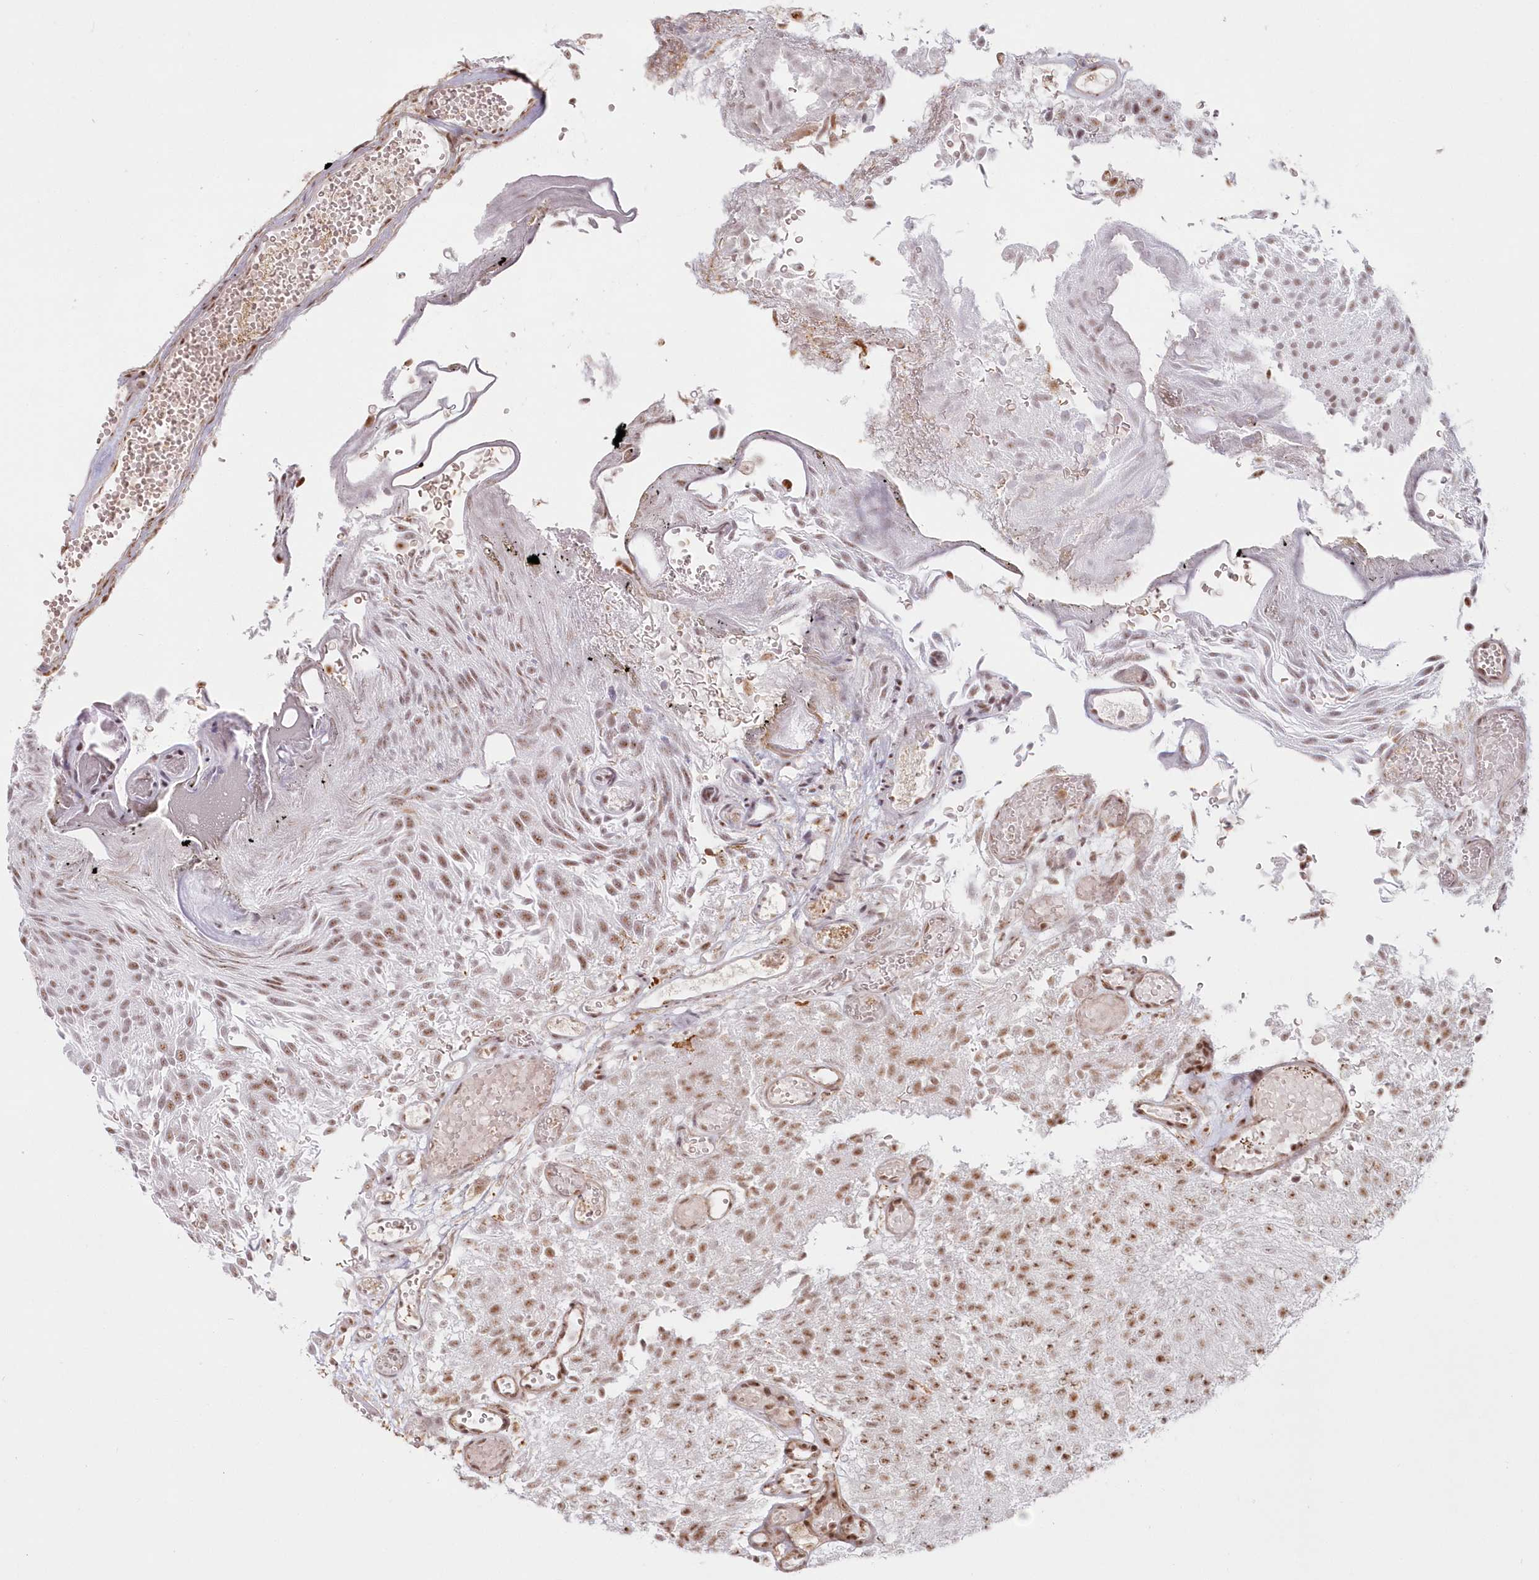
{"staining": {"intensity": "moderate", "quantity": "25%-75%", "location": "nuclear"}, "tissue": "urothelial cancer", "cell_type": "Tumor cells", "image_type": "cancer", "snomed": [{"axis": "morphology", "description": "Urothelial carcinoma, Low grade"}, {"axis": "topography", "description": "Urinary bladder"}], "caption": "A brown stain shows moderate nuclear positivity of a protein in human urothelial carcinoma (low-grade) tumor cells.", "gene": "DDX46", "patient": {"sex": "male", "age": 78}}